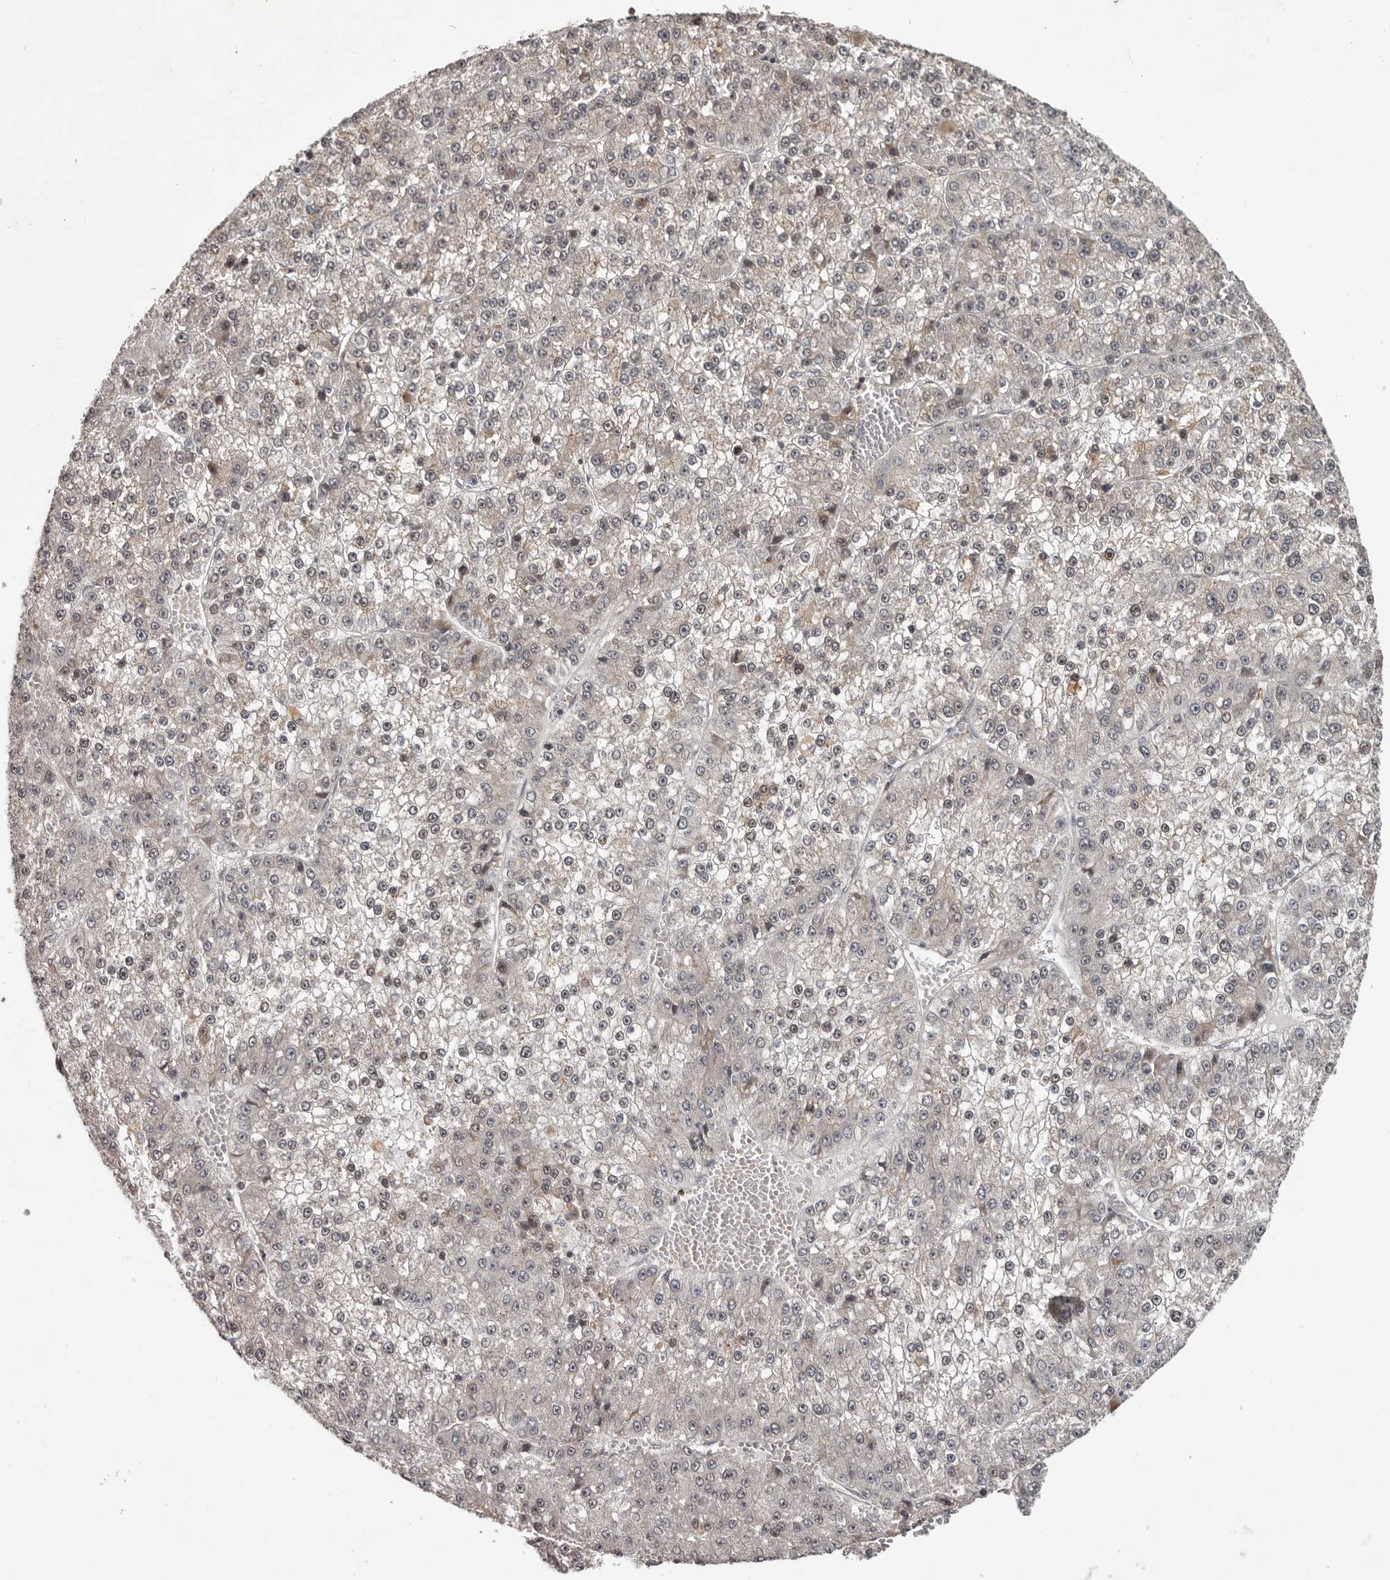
{"staining": {"intensity": "negative", "quantity": "none", "location": "none"}, "tissue": "liver cancer", "cell_type": "Tumor cells", "image_type": "cancer", "snomed": [{"axis": "morphology", "description": "Carcinoma, Hepatocellular, NOS"}, {"axis": "topography", "description": "Liver"}], "caption": "The immunohistochemistry (IHC) image has no significant staining in tumor cells of liver hepatocellular carcinoma tissue.", "gene": "ANKRD44", "patient": {"sex": "female", "age": 73}}